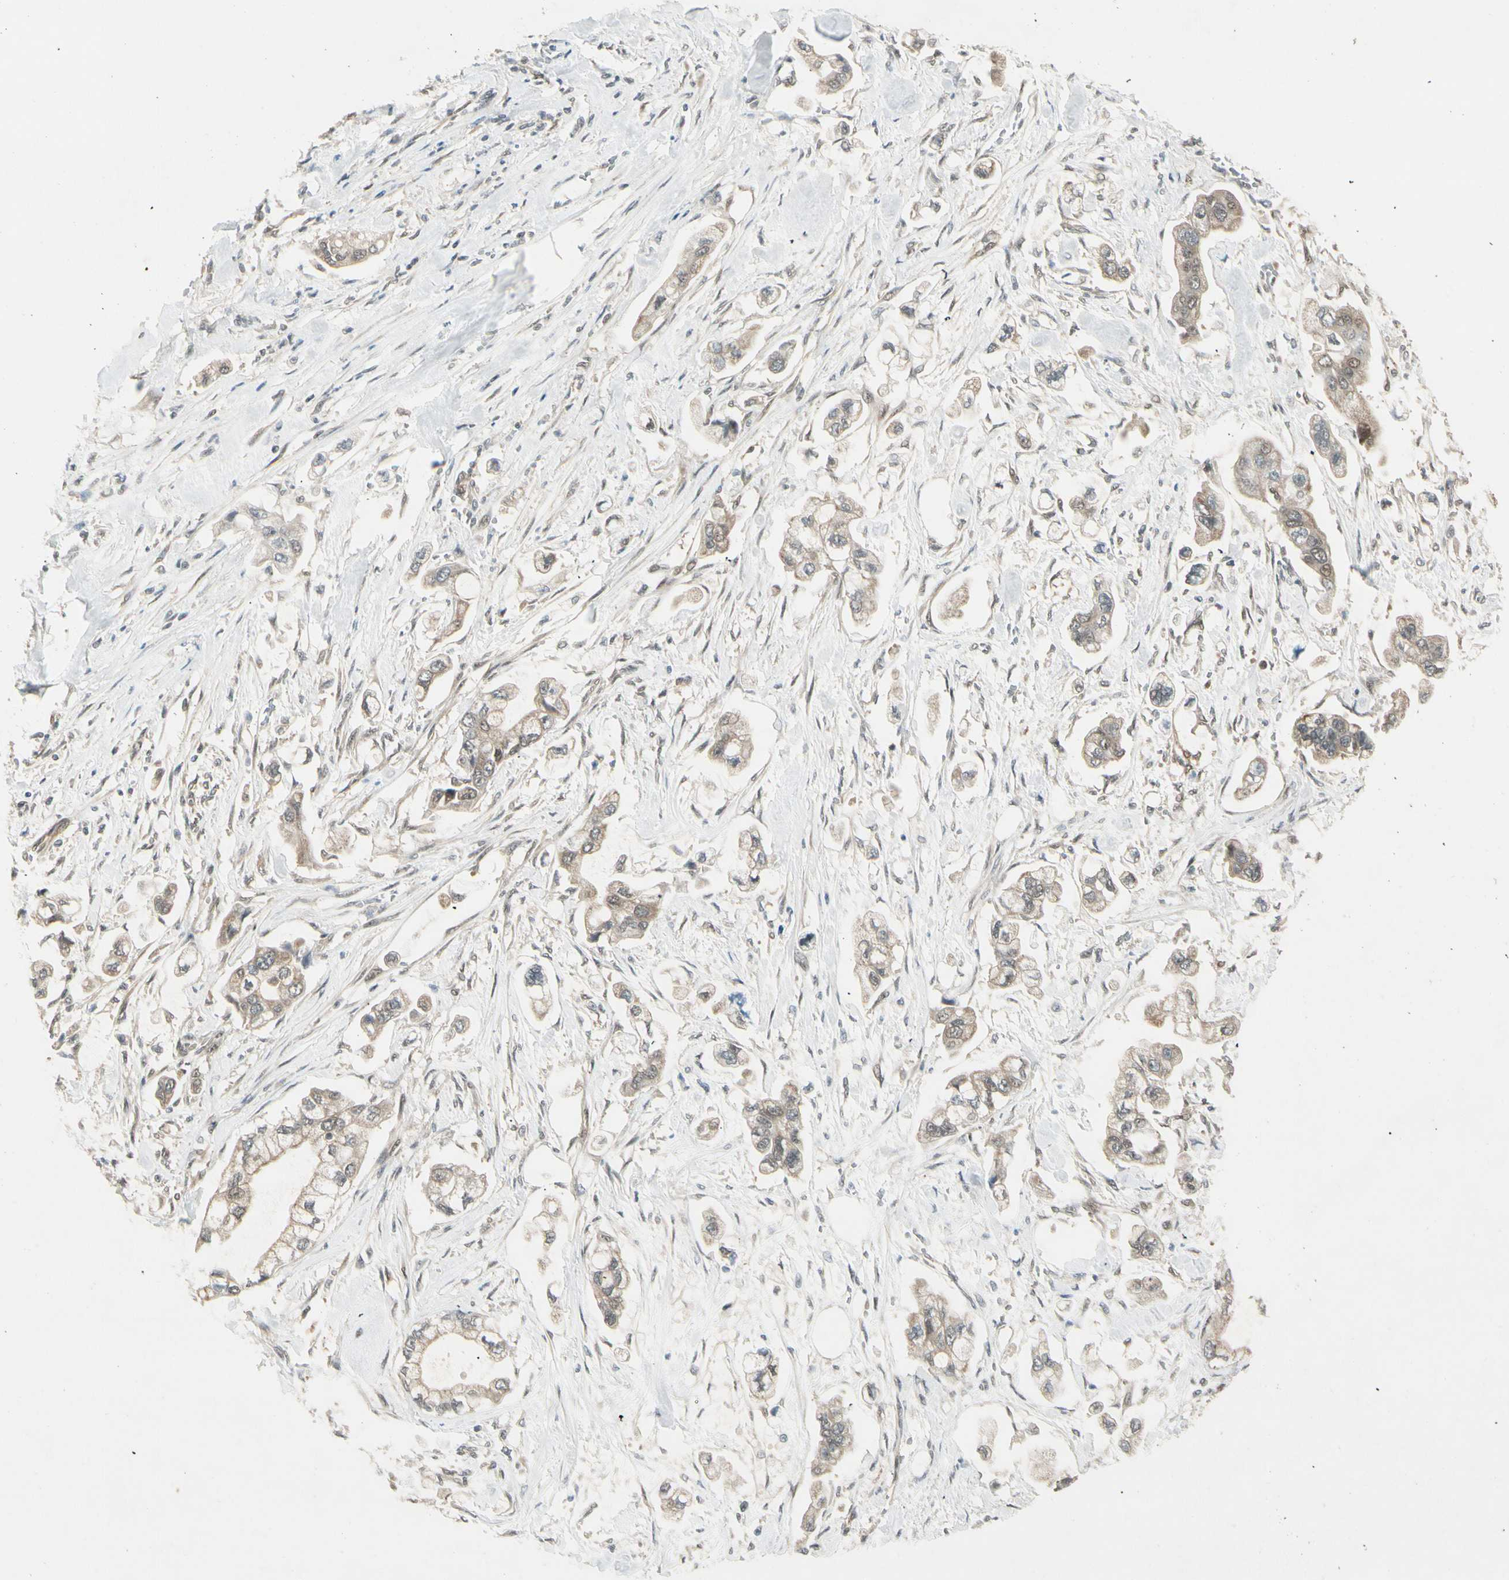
{"staining": {"intensity": "negative", "quantity": "none", "location": "none"}, "tissue": "stomach cancer", "cell_type": "Tumor cells", "image_type": "cancer", "snomed": [{"axis": "morphology", "description": "Adenocarcinoma, NOS"}, {"axis": "topography", "description": "Stomach"}], "caption": "Image shows no significant protein positivity in tumor cells of stomach cancer (adenocarcinoma). (DAB immunohistochemistry (IHC) visualized using brightfield microscopy, high magnification).", "gene": "IPO5", "patient": {"sex": "male", "age": 62}}